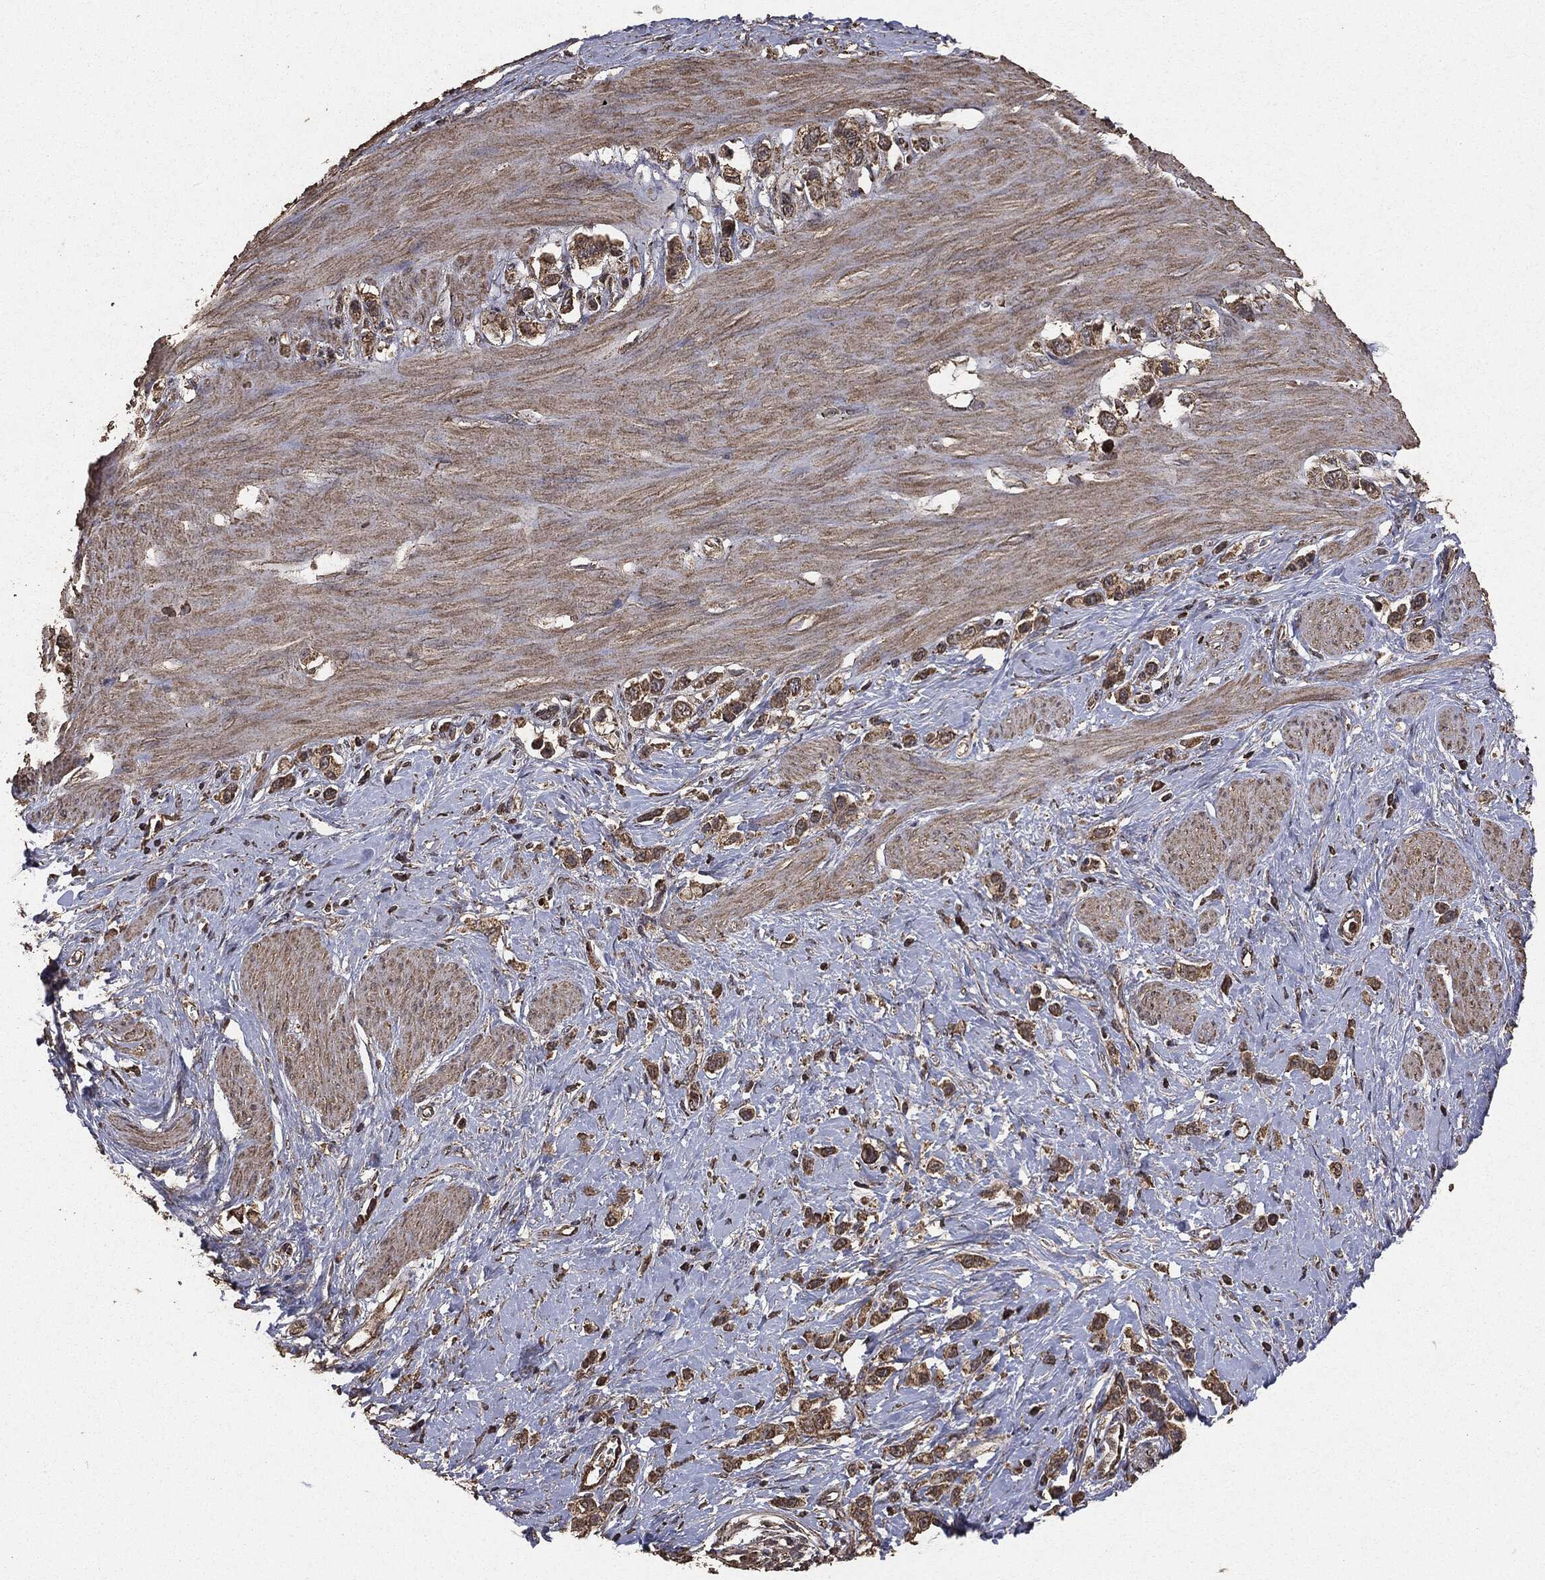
{"staining": {"intensity": "moderate", "quantity": ">75%", "location": "cytoplasmic/membranous"}, "tissue": "stomach cancer", "cell_type": "Tumor cells", "image_type": "cancer", "snomed": [{"axis": "morphology", "description": "Normal tissue, NOS"}, {"axis": "morphology", "description": "Adenocarcinoma, NOS"}, {"axis": "morphology", "description": "Adenocarcinoma, High grade"}, {"axis": "topography", "description": "Stomach, upper"}, {"axis": "topography", "description": "Stomach"}], "caption": "Brown immunohistochemical staining in human high-grade adenocarcinoma (stomach) reveals moderate cytoplasmic/membranous staining in about >75% of tumor cells.", "gene": "MTOR", "patient": {"sex": "female", "age": 65}}